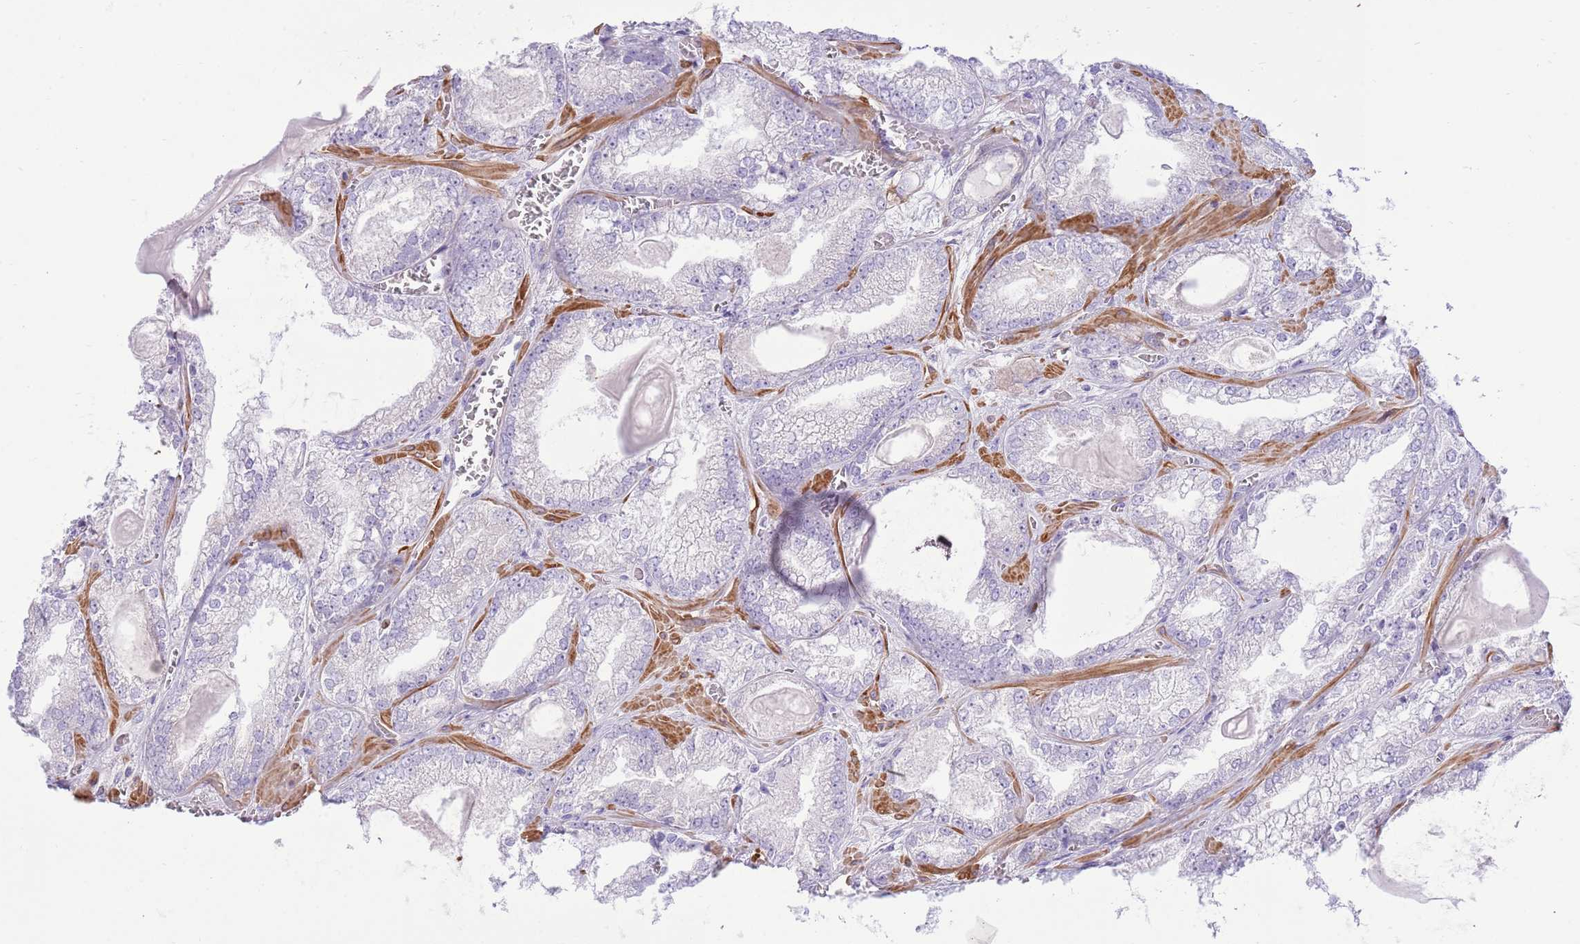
{"staining": {"intensity": "negative", "quantity": "none", "location": "none"}, "tissue": "prostate cancer", "cell_type": "Tumor cells", "image_type": "cancer", "snomed": [{"axis": "morphology", "description": "Adenocarcinoma, Low grade"}, {"axis": "topography", "description": "Prostate"}], "caption": "Immunohistochemistry photomicrograph of prostate cancer stained for a protein (brown), which demonstrates no staining in tumor cells.", "gene": "ZC4H2", "patient": {"sex": "male", "age": 57}}